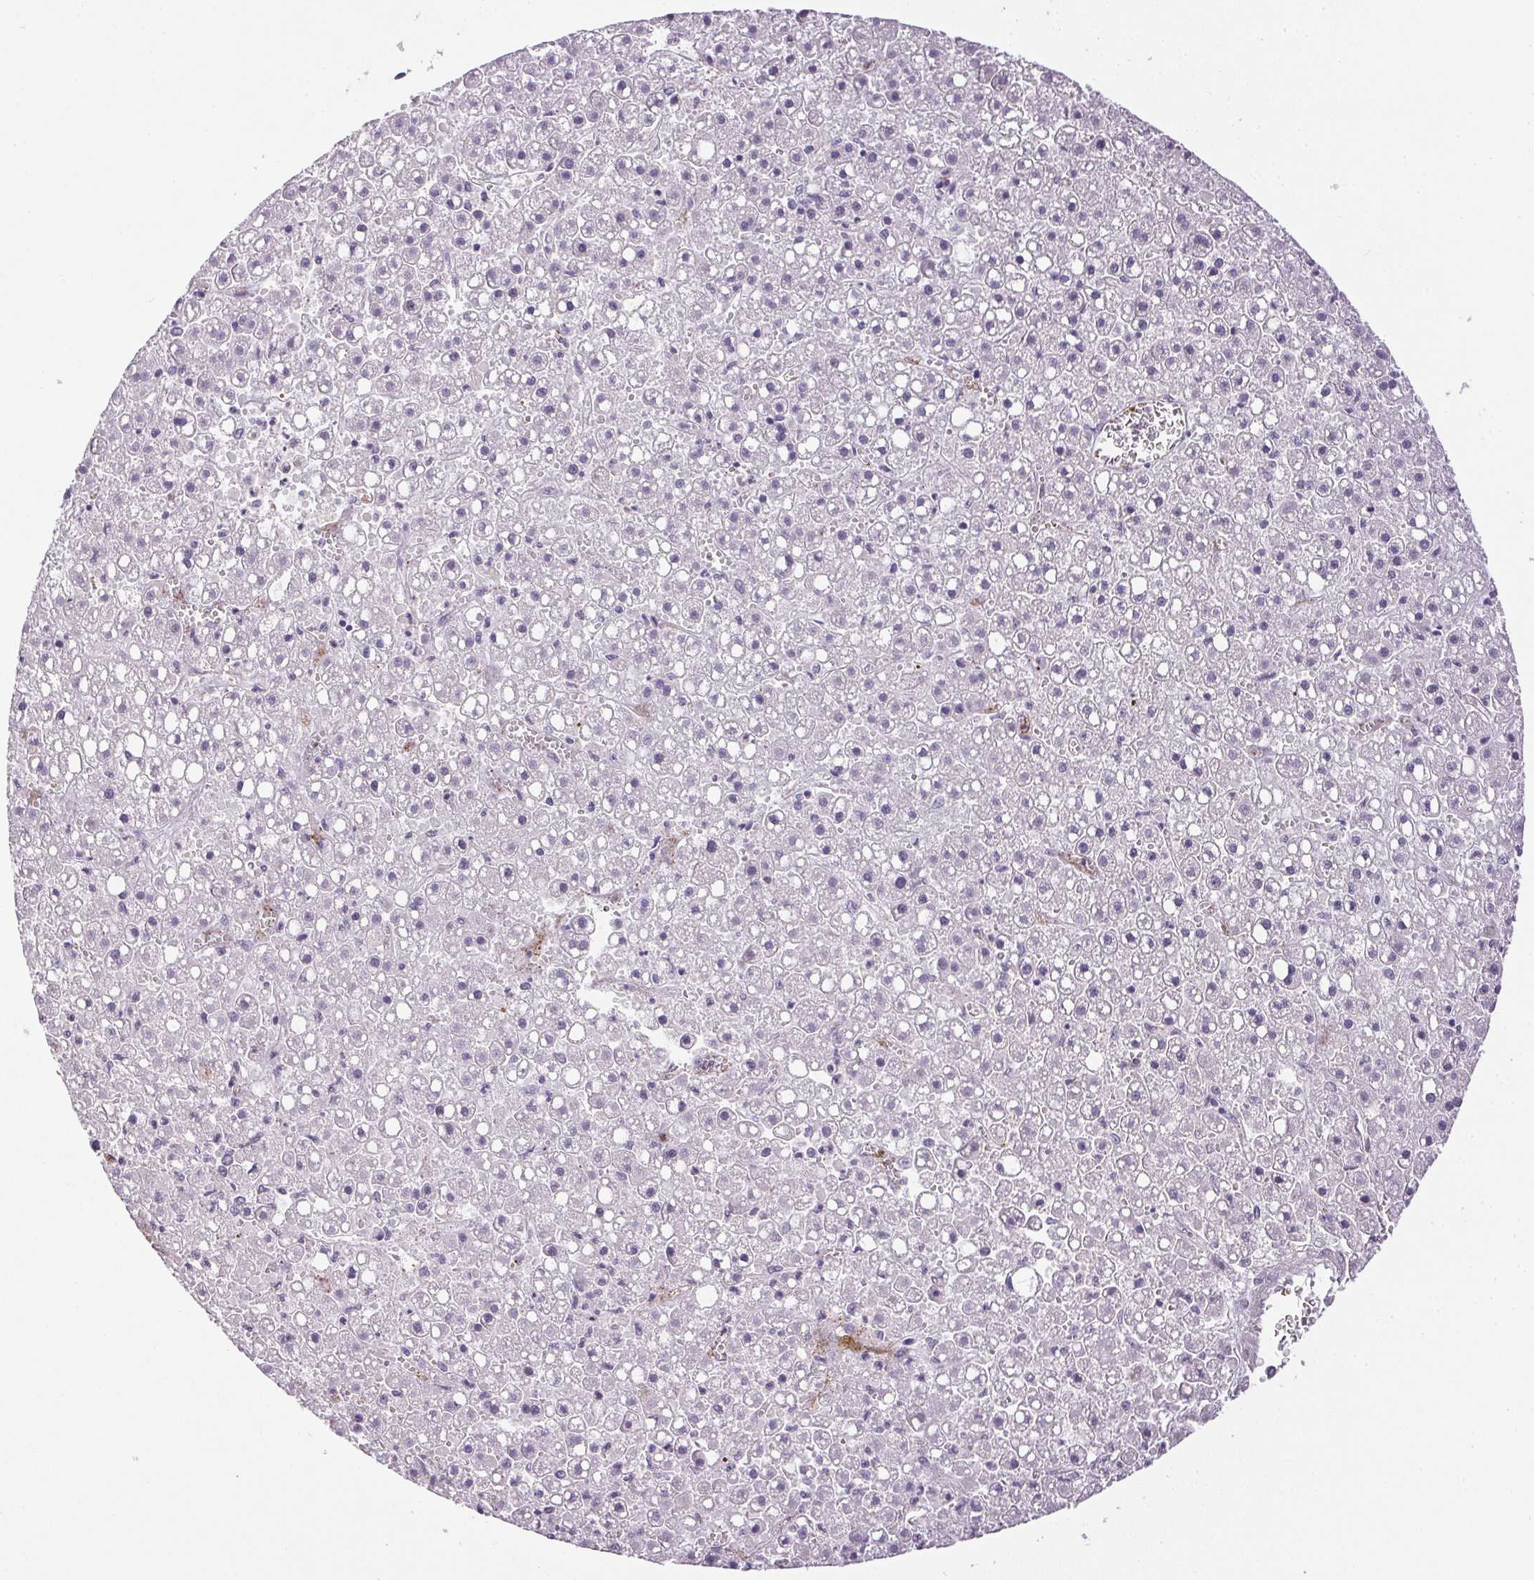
{"staining": {"intensity": "negative", "quantity": "none", "location": "none"}, "tissue": "liver cancer", "cell_type": "Tumor cells", "image_type": "cancer", "snomed": [{"axis": "morphology", "description": "Carcinoma, Hepatocellular, NOS"}, {"axis": "topography", "description": "Liver"}], "caption": "IHC image of neoplastic tissue: liver cancer (hepatocellular carcinoma) stained with DAB (3,3'-diaminobenzidine) reveals no significant protein expression in tumor cells.", "gene": "PRL", "patient": {"sex": "male", "age": 67}}